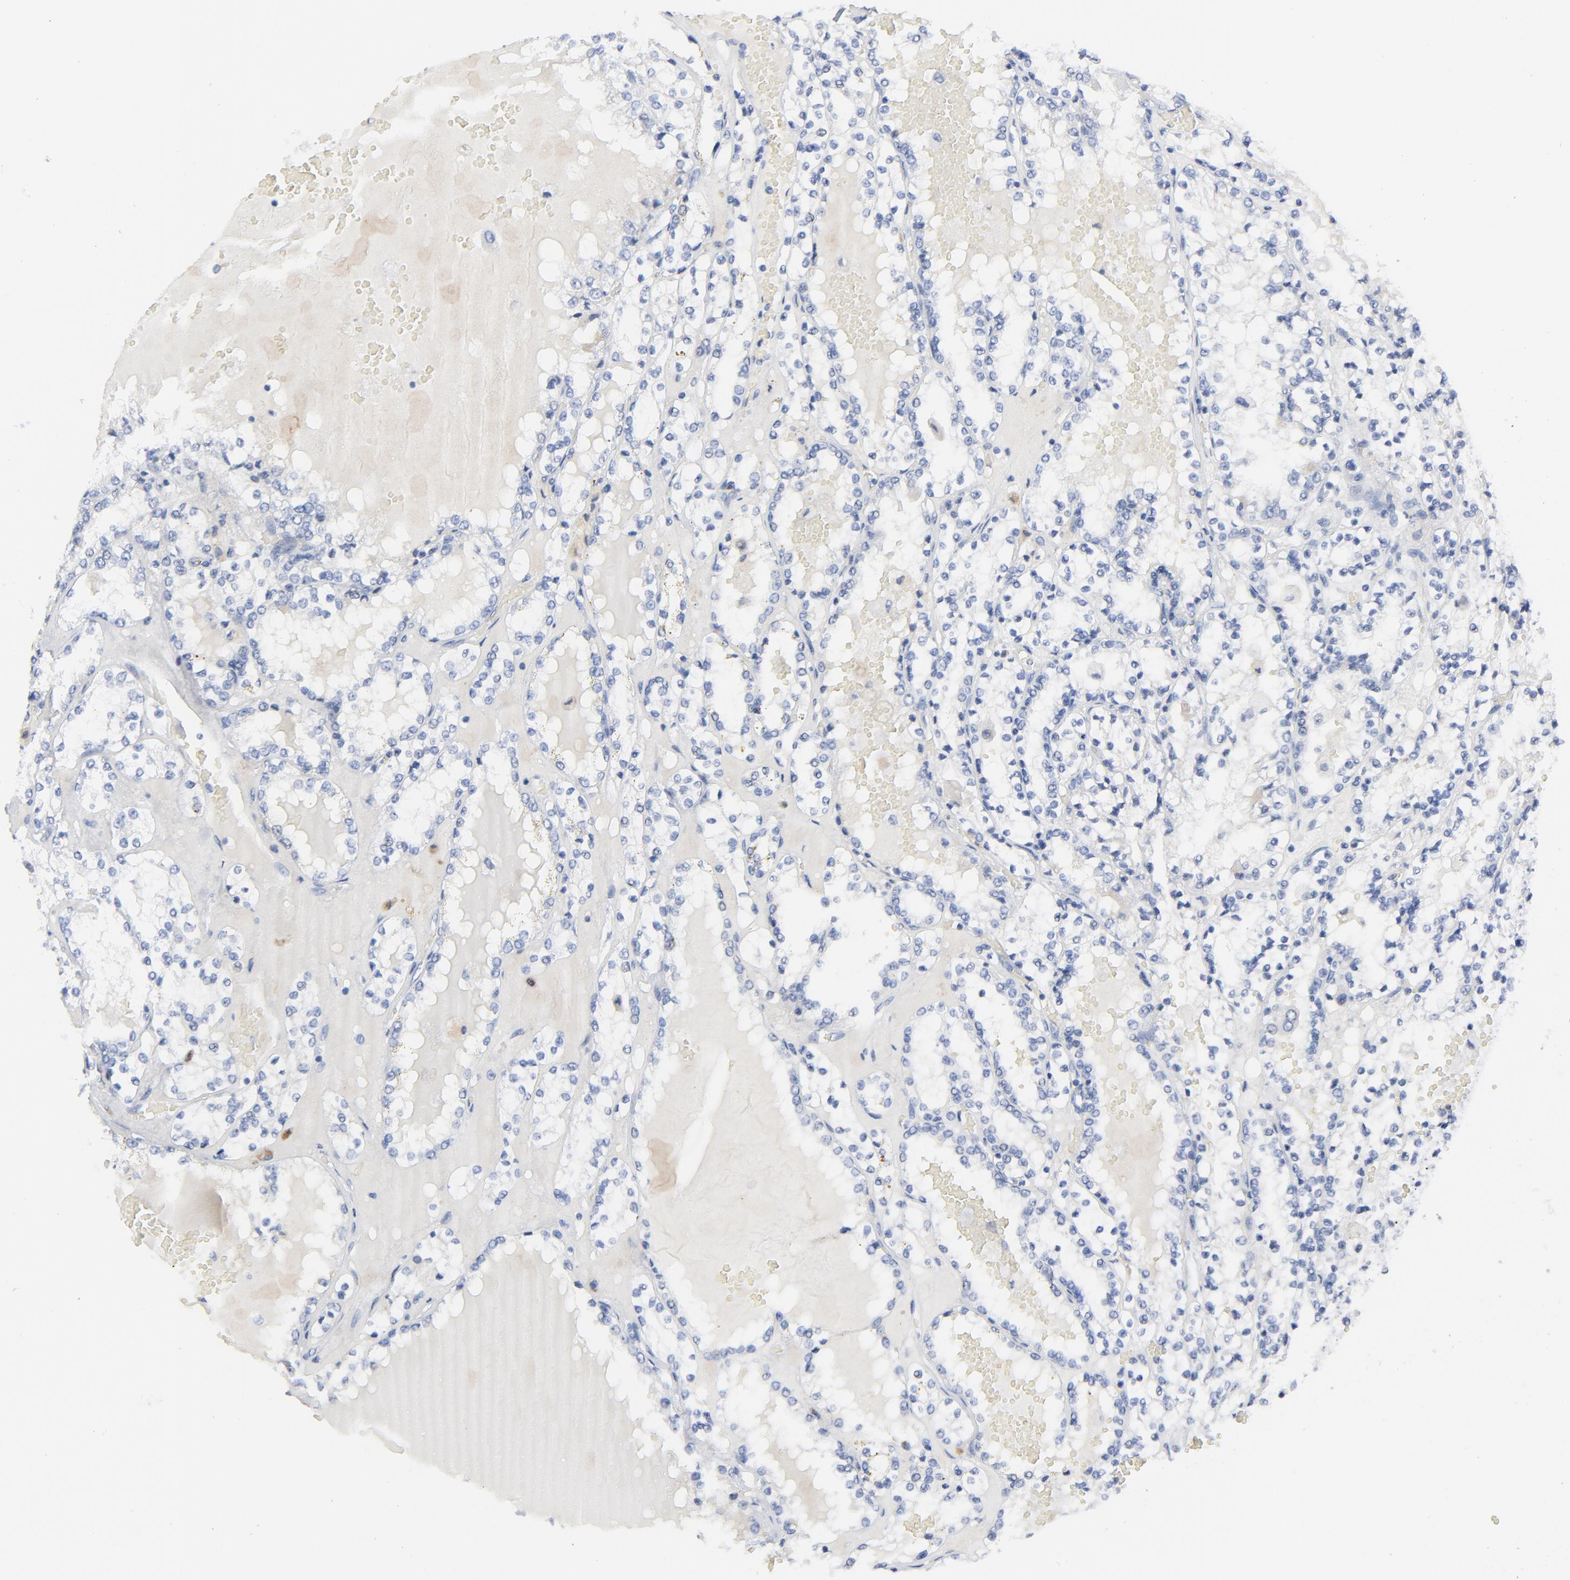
{"staining": {"intensity": "negative", "quantity": "none", "location": "none"}, "tissue": "renal cancer", "cell_type": "Tumor cells", "image_type": "cancer", "snomed": [{"axis": "morphology", "description": "Adenocarcinoma, NOS"}, {"axis": "topography", "description": "Kidney"}], "caption": "A high-resolution image shows immunohistochemistry (IHC) staining of renal adenocarcinoma, which shows no significant expression in tumor cells.", "gene": "CDK1", "patient": {"sex": "female", "age": 56}}